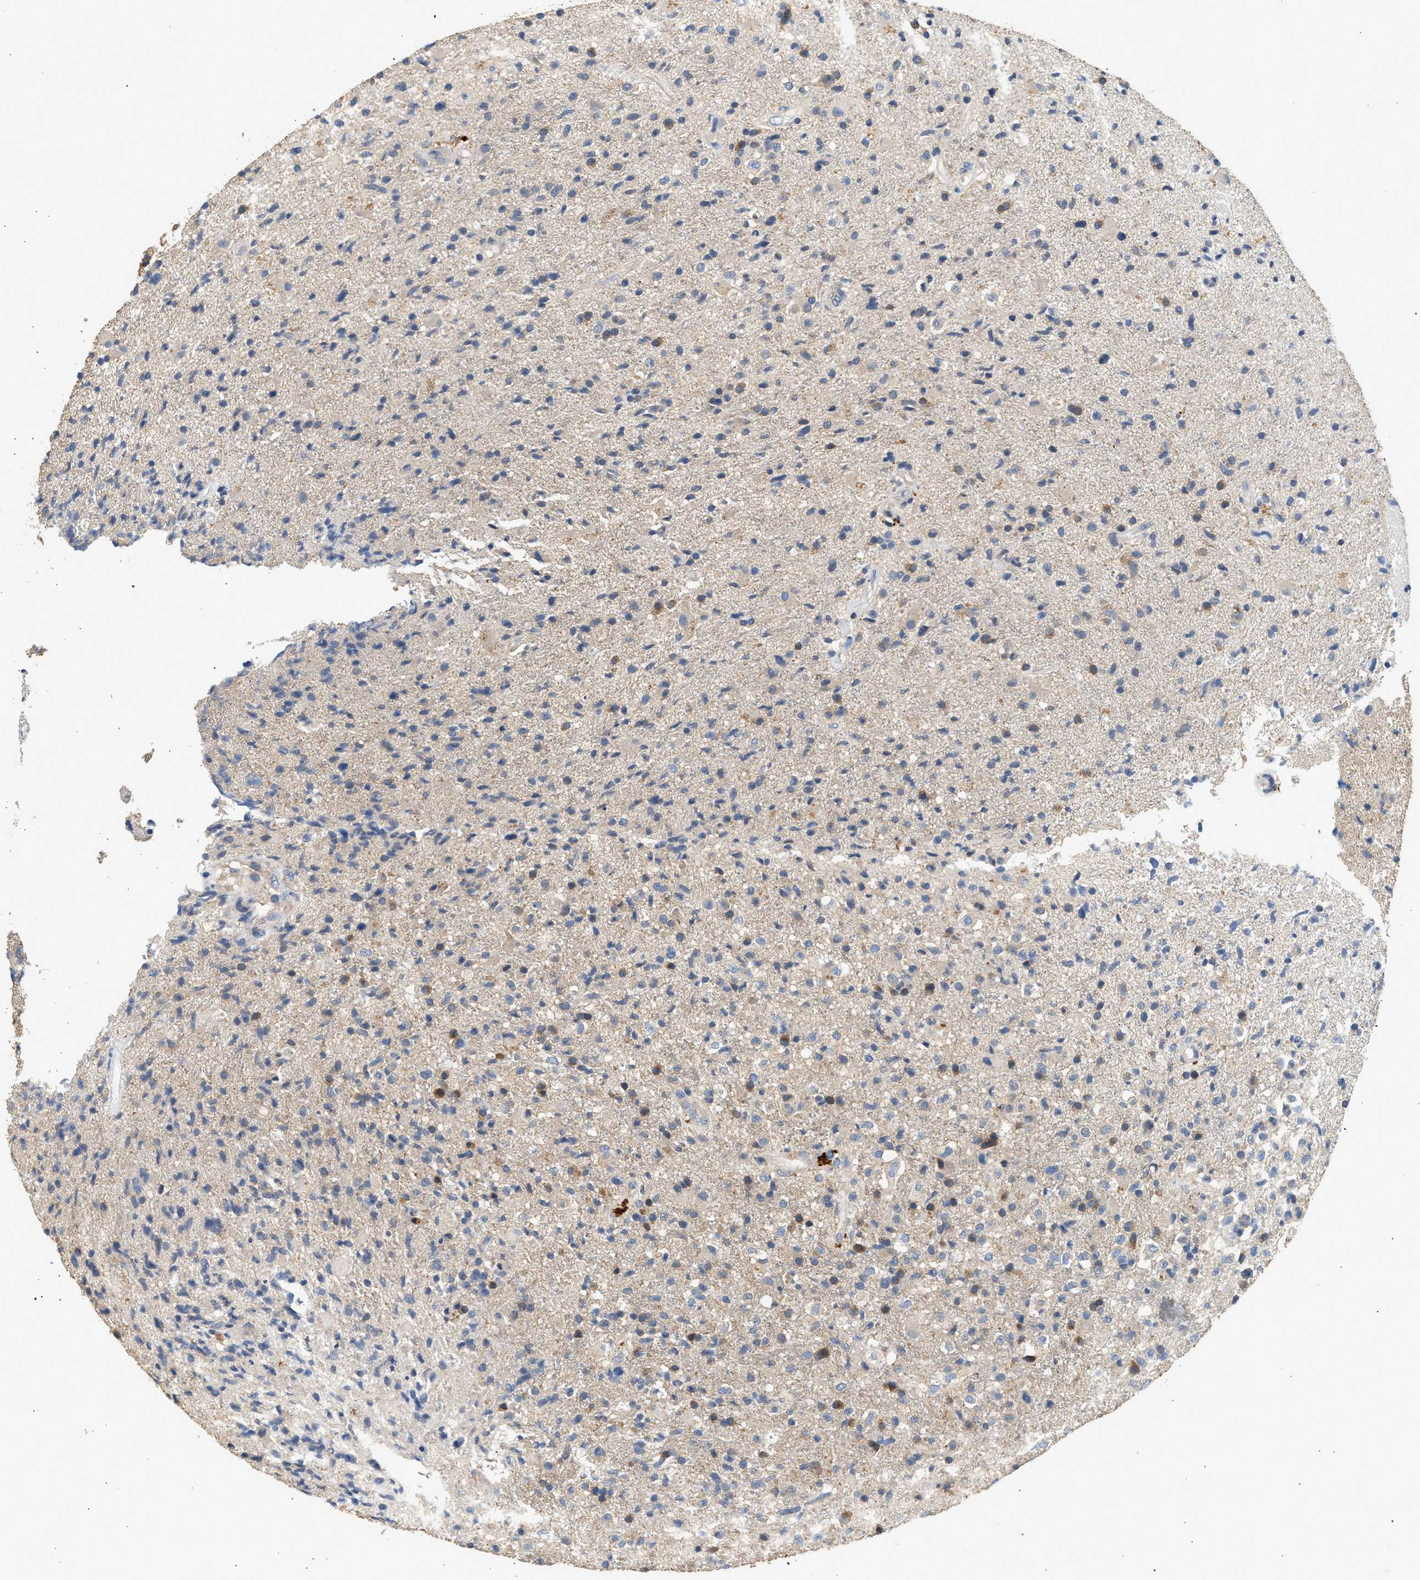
{"staining": {"intensity": "negative", "quantity": "none", "location": "none"}, "tissue": "glioma", "cell_type": "Tumor cells", "image_type": "cancer", "snomed": [{"axis": "morphology", "description": "Glioma, malignant, High grade"}, {"axis": "topography", "description": "Brain"}], "caption": "Immunohistochemistry (IHC) photomicrograph of human glioma stained for a protein (brown), which shows no expression in tumor cells. (Brightfield microscopy of DAB immunohistochemistry at high magnification).", "gene": "WDR31", "patient": {"sex": "male", "age": 72}}